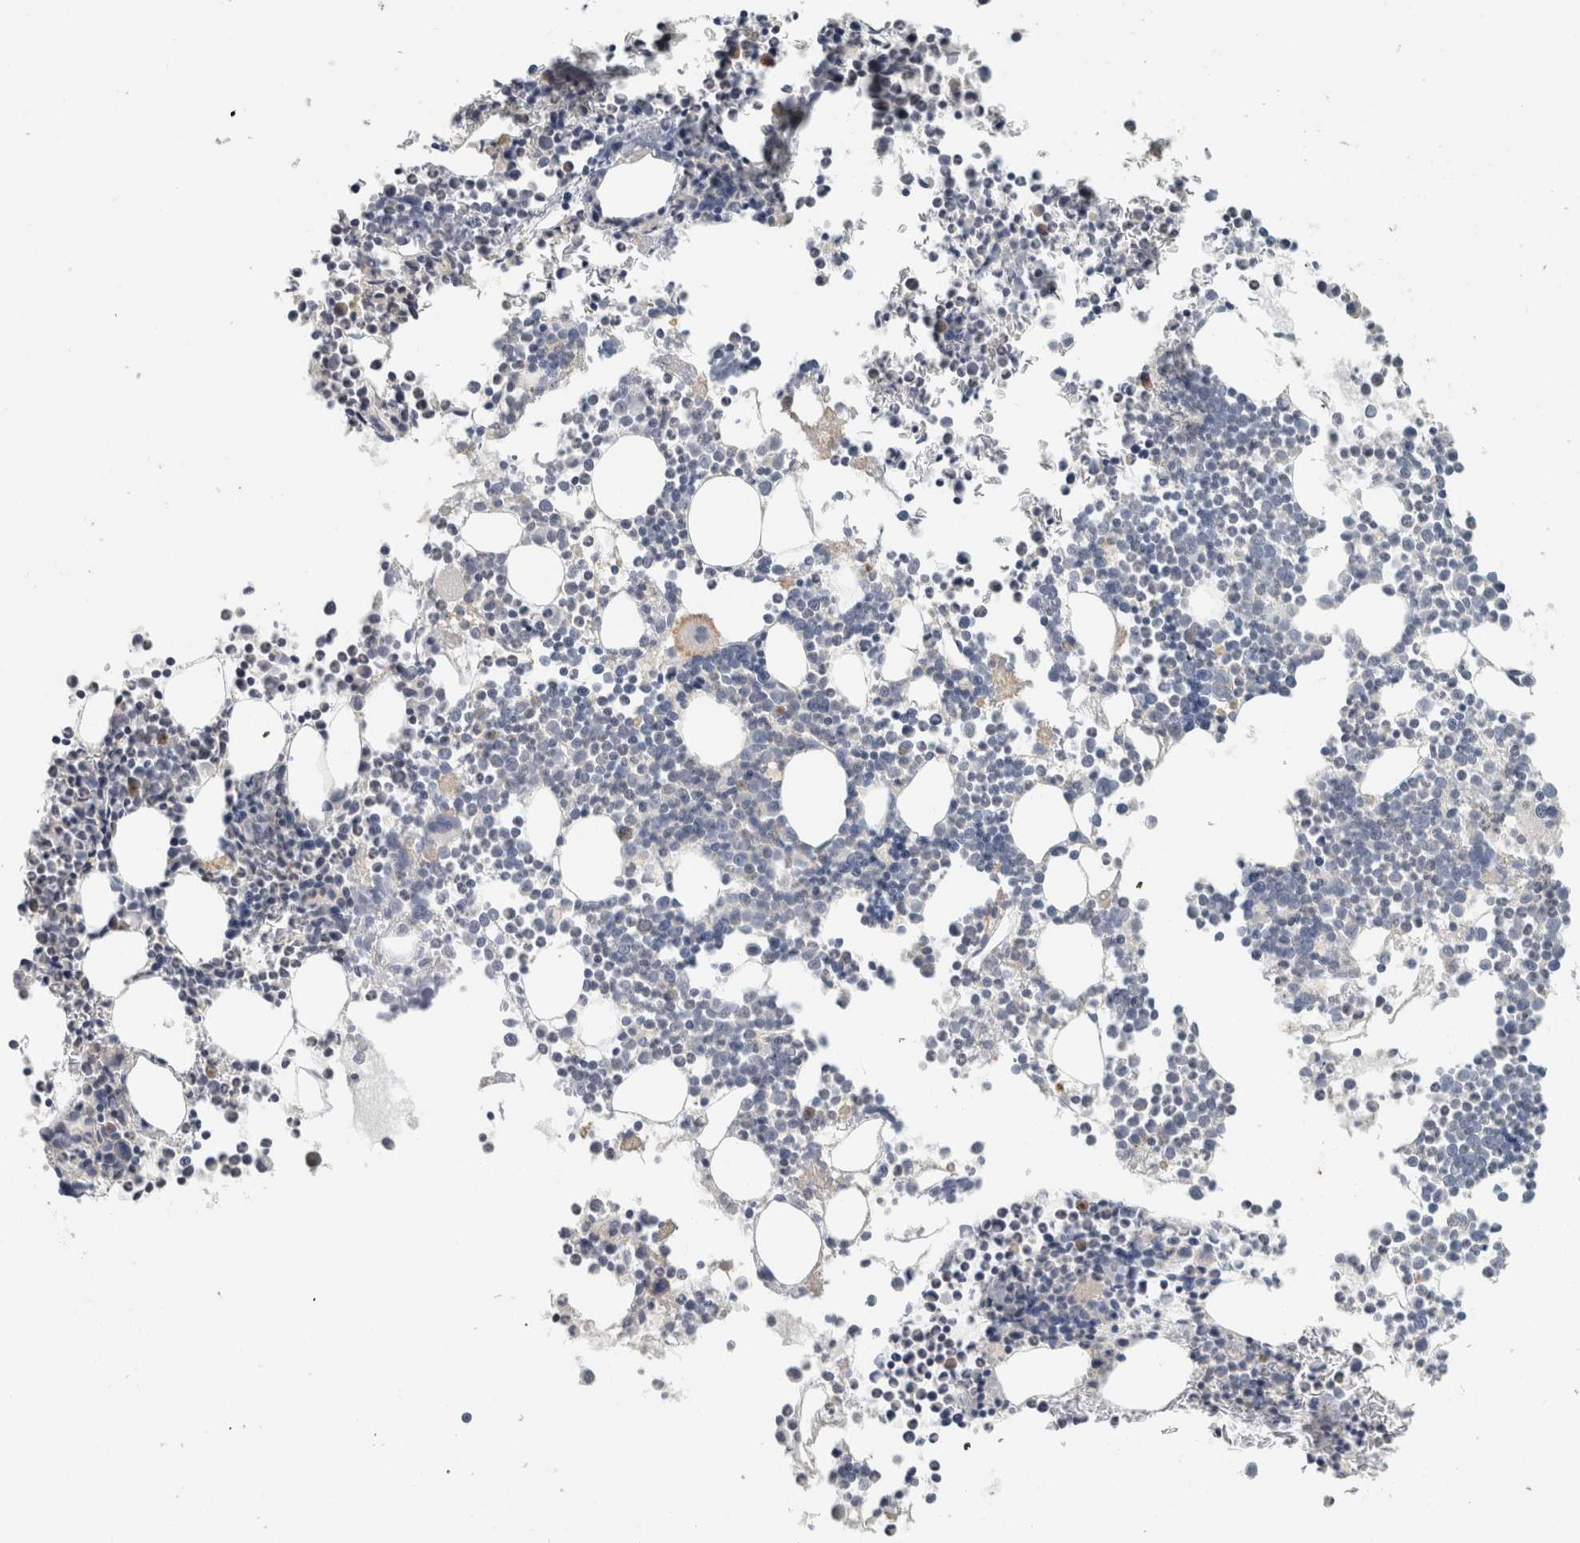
{"staining": {"intensity": "weak", "quantity": "<25%", "location": "cytoplasmic/membranous"}, "tissue": "bone marrow", "cell_type": "Hematopoietic cells", "image_type": "normal", "snomed": [{"axis": "morphology", "description": "Normal tissue, NOS"}, {"axis": "morphology", "description": "Inflammation, NOS"}, {"axis": "topography", "description": "Bone marrow"}], "caption": "Protein analysis of unremarkable bone marrow displays no significant expression in hematopoietic cells. (DAB (3,3'-diaminobenzidine) immunohistochemistry (IHC) visualized using brightfield microscopy, high magnification).", "gene": "SCIN", "patient": {"sex": "male", "age": 46}}